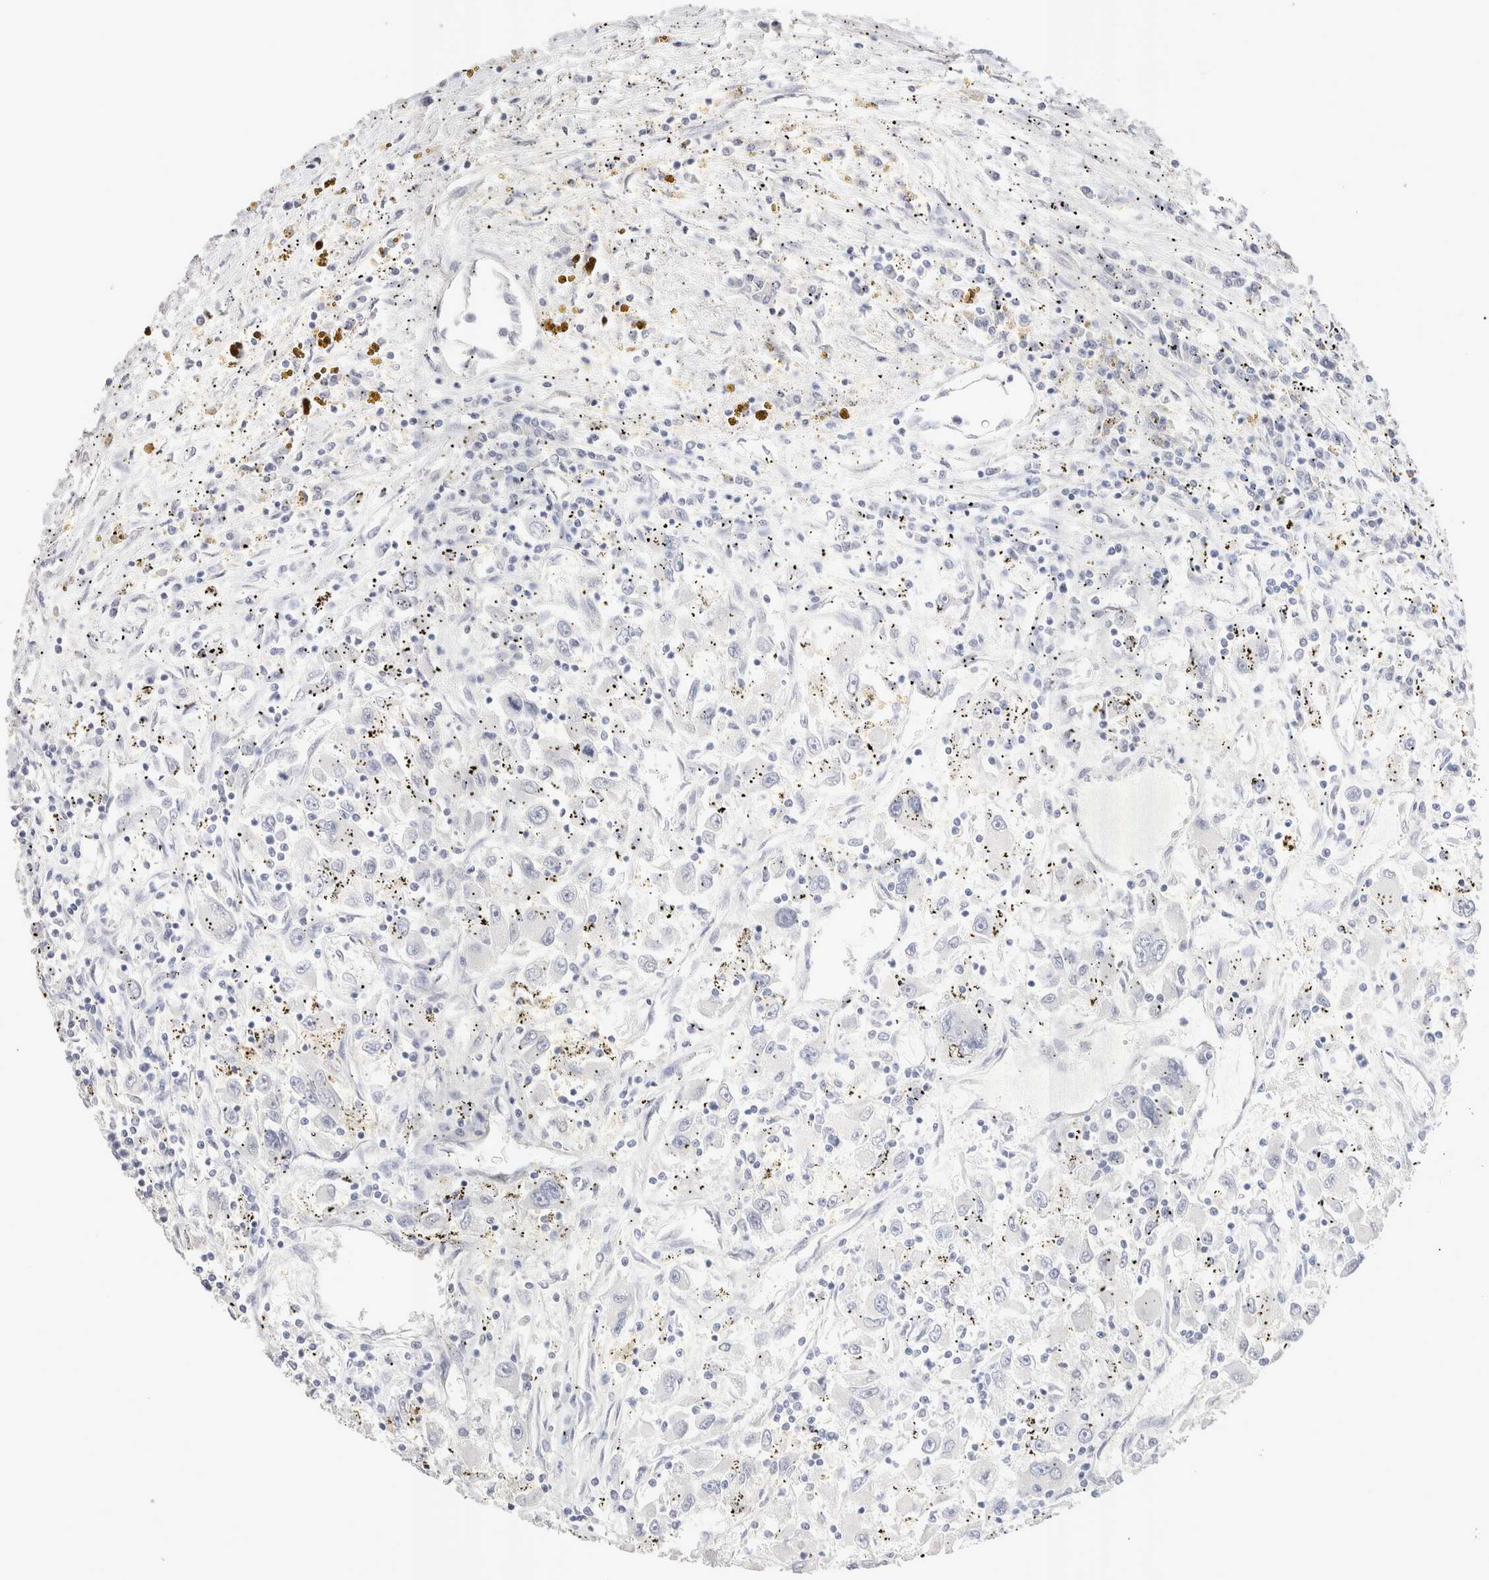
{"staining": {"intensity": "negative", "quantity": "none", "location": "none"}, "tissue": "renal cancer", "cell_type": "Tumor cells", "image_type": "cancer", "snomed": [{"axis": "morphology", "description": "Adenocarcinoma, NOS"}, {"axis": "topography", "description": "Kidney"}], "caption": "DAB immunohistochemical staining of human renal adenocarcinoma exhibits no significant expression in tumor cells.", "gene": "EPCAM", "patient": {"sex": "female", "age": 52}}